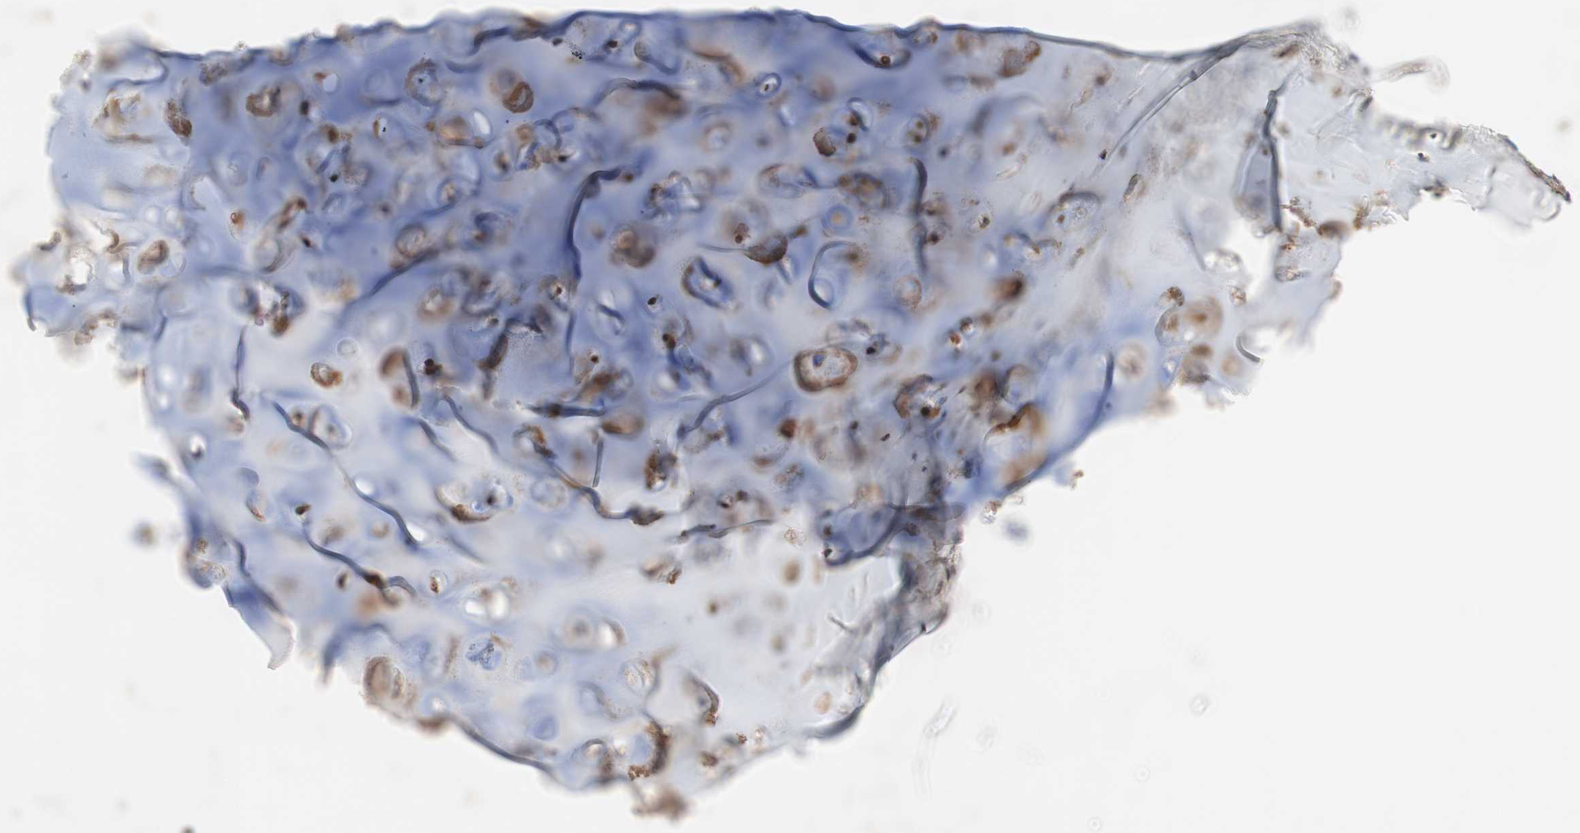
{"staining": {"intensity": "moderate", "quantity": ">75%", "location": "cytoplasmic/membranous"}, "tissue": "adipose tissue", "cell_type": "Adipocytes", "image_type": "normal", "snomed": [{"axis": "morphology", "description": "Normal tissue, NOS"}, {"axis": "topography", "description": "Cartilage tissue"}, {"axis": "topography", "description": "Bronchus"}], "caption": "Immunohistochemical staining of unremarkable human adipose tissue displays moderate cytoplasmic/membranous protein positivity in approximately >75% of adipocytes.", "gene": "GART", "patient": {"sex": "female", "age": 73}}